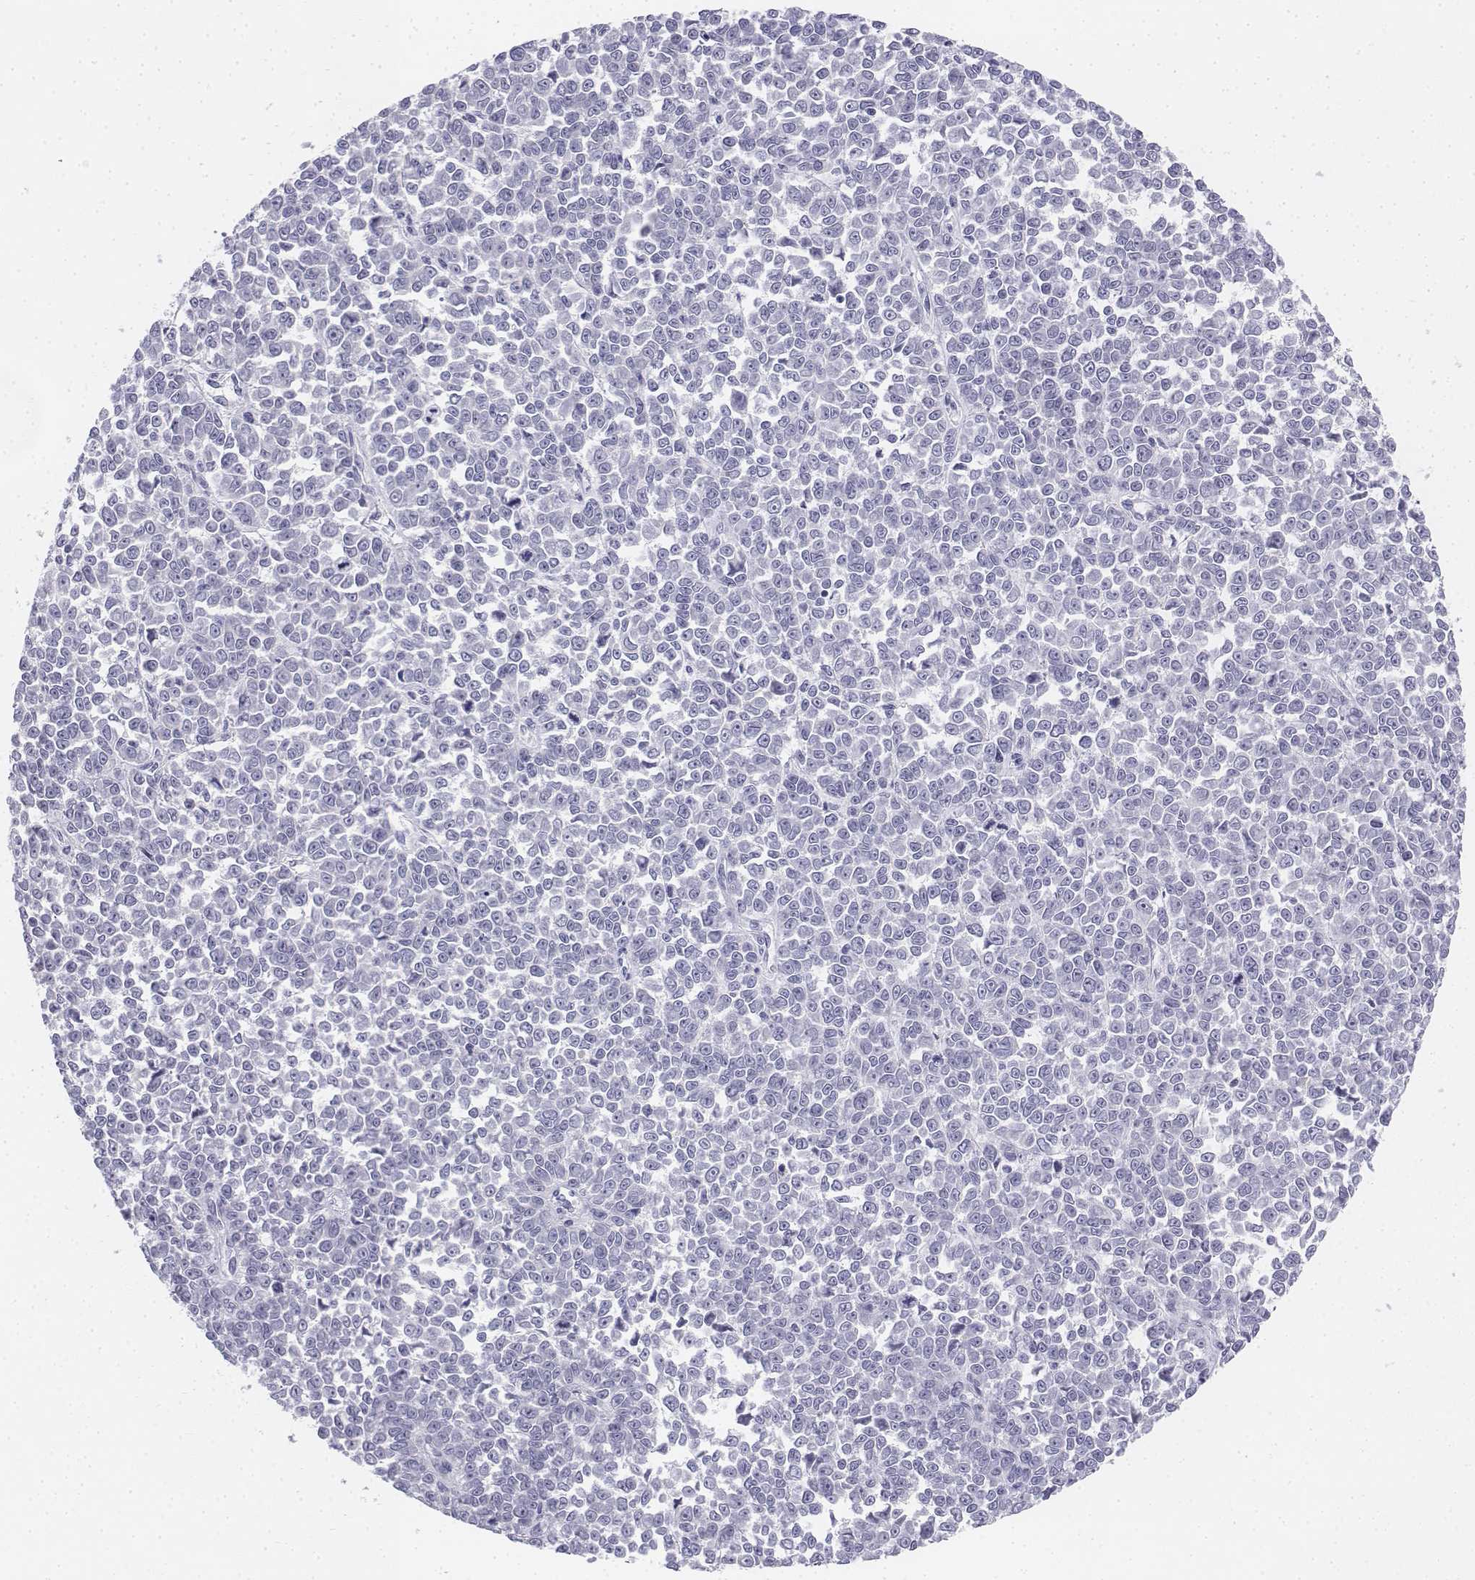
{"staining": {"intensity": "negative", "quantity": "none", "location": "none"}, "tissue": "melanoma", "cell_type": "Tumor cells", "image_type": "cancer", "snomed": [{"axis": "morphology", "description": "Malignant melanoma, NOS"}, {"axis": "topography", "description": "Skin"}], "caption": "The immunohistochemistry image has no significant staining in tumor cells of melanoma tissue.", "gene": "PENK", "patient": {"sex": "female", "age": 95}}